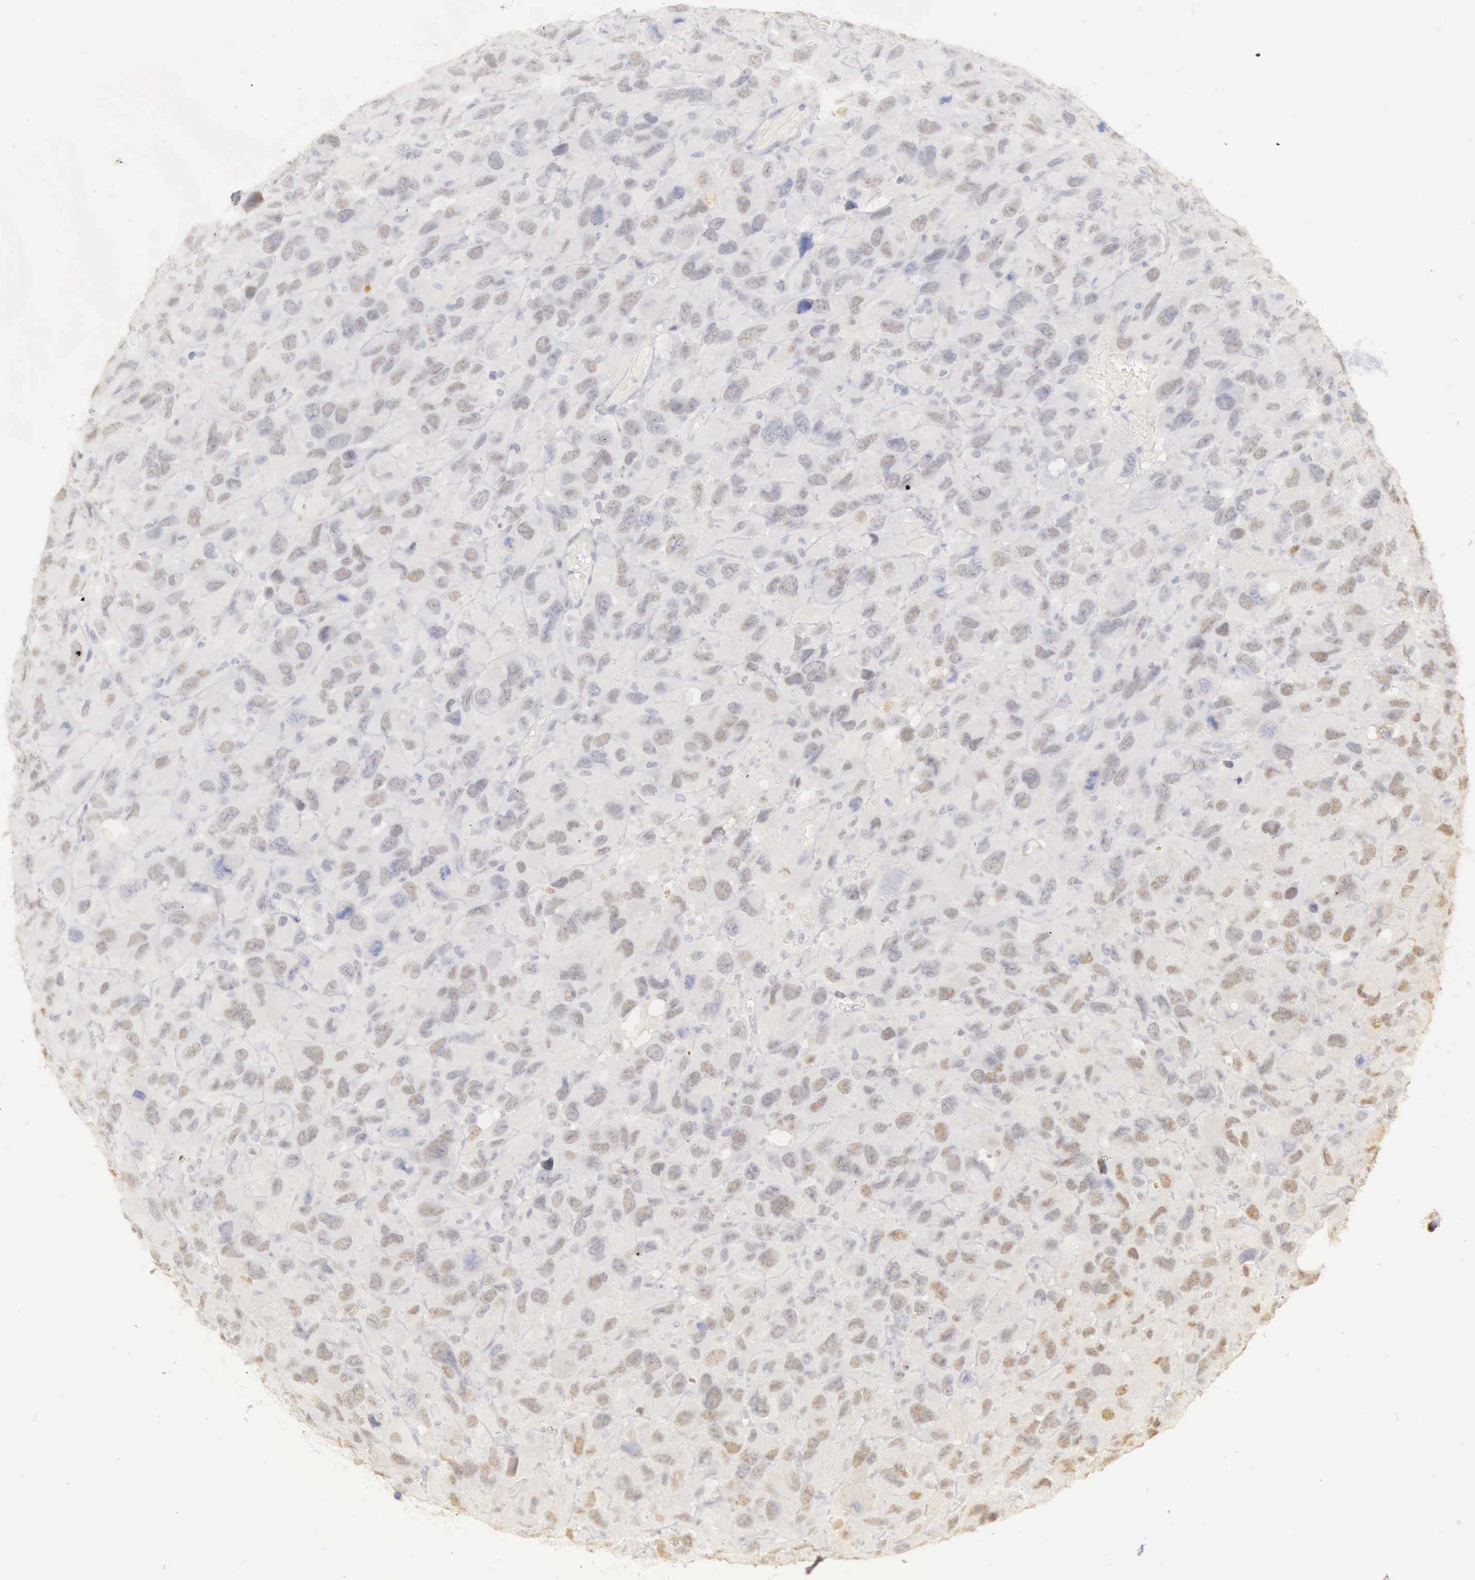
{"staining": {"intensity": "weak", "quantity": "<25%", "location": "nuclear"}, "tissue": "renal cancer", "cell_type": "Tumor cells", "image_type": "cancer", "snomed": [{"axis": "morphology", "description": "Adenocarcinoma, NOS"}, {"axis": "topography", "description": "Kidney"}], "caption": "IHC histopathology image of neoplastic tissue: adenocarcinoma (renal) stained with DAB demonstrates no significant protein staining in tumor cells. Nuclei are stained in blue.", "gene": "UBA1", "patient": {"sex": "male", "age": 79}}